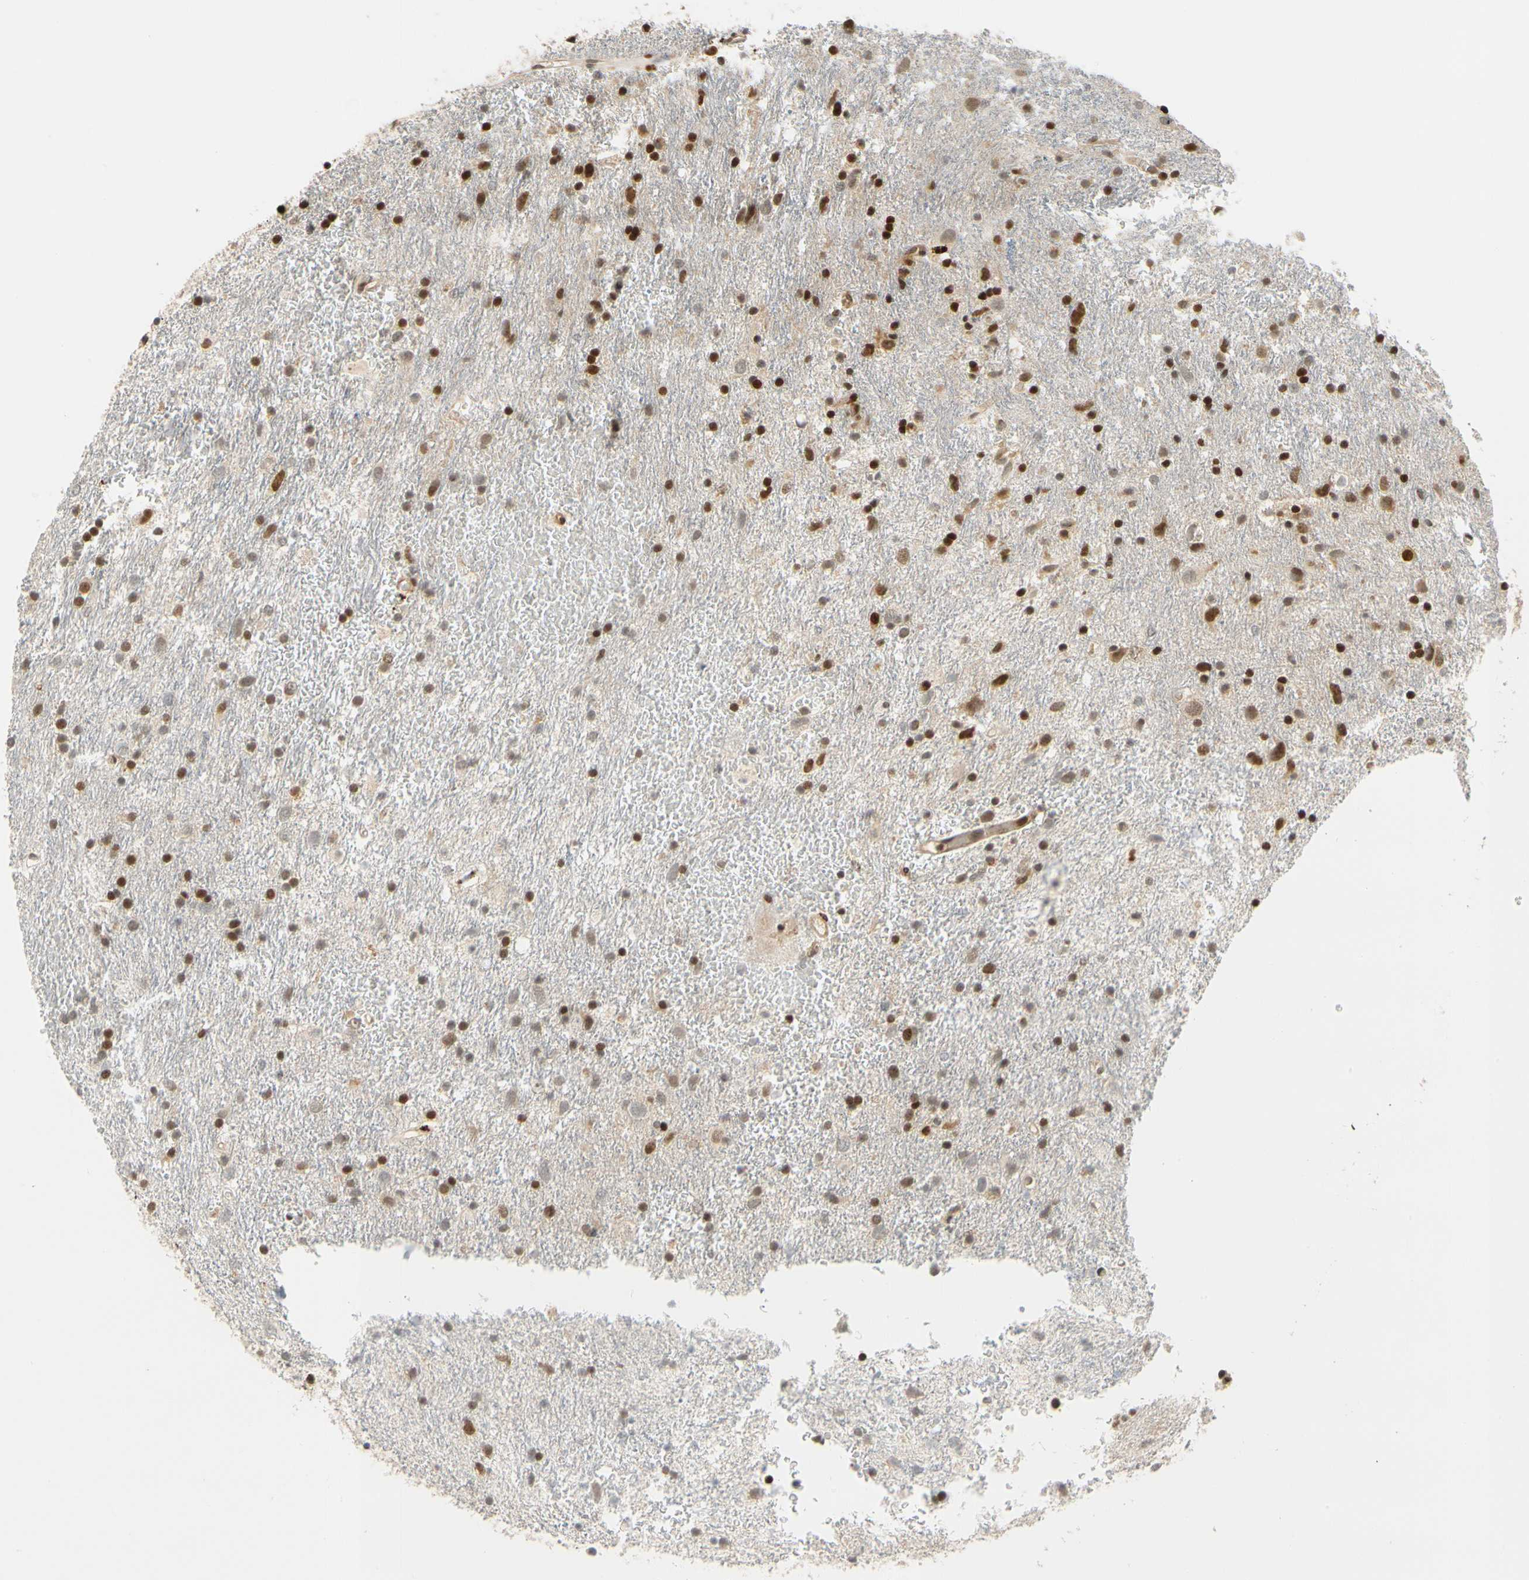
{"staining": {"intensity": "strong", "quantity": "25%-75%", "location": "nuclear"}, "tissue": "glioma", "cell_type": "Tumor cells", "image_type": "cancer", "snomed": [{"axis": "morphology", "description": "Glioma, malignant, Low grade"}, {"axis": "topography", "description": "Brain"}], "caption": "A micrograph of malignant low-grade glioma stained for a protein demonstrates strong nuclear brown staining in tumor cells.", "gene": "CDK7", "patient": {"sex": "male", "age": 77}}